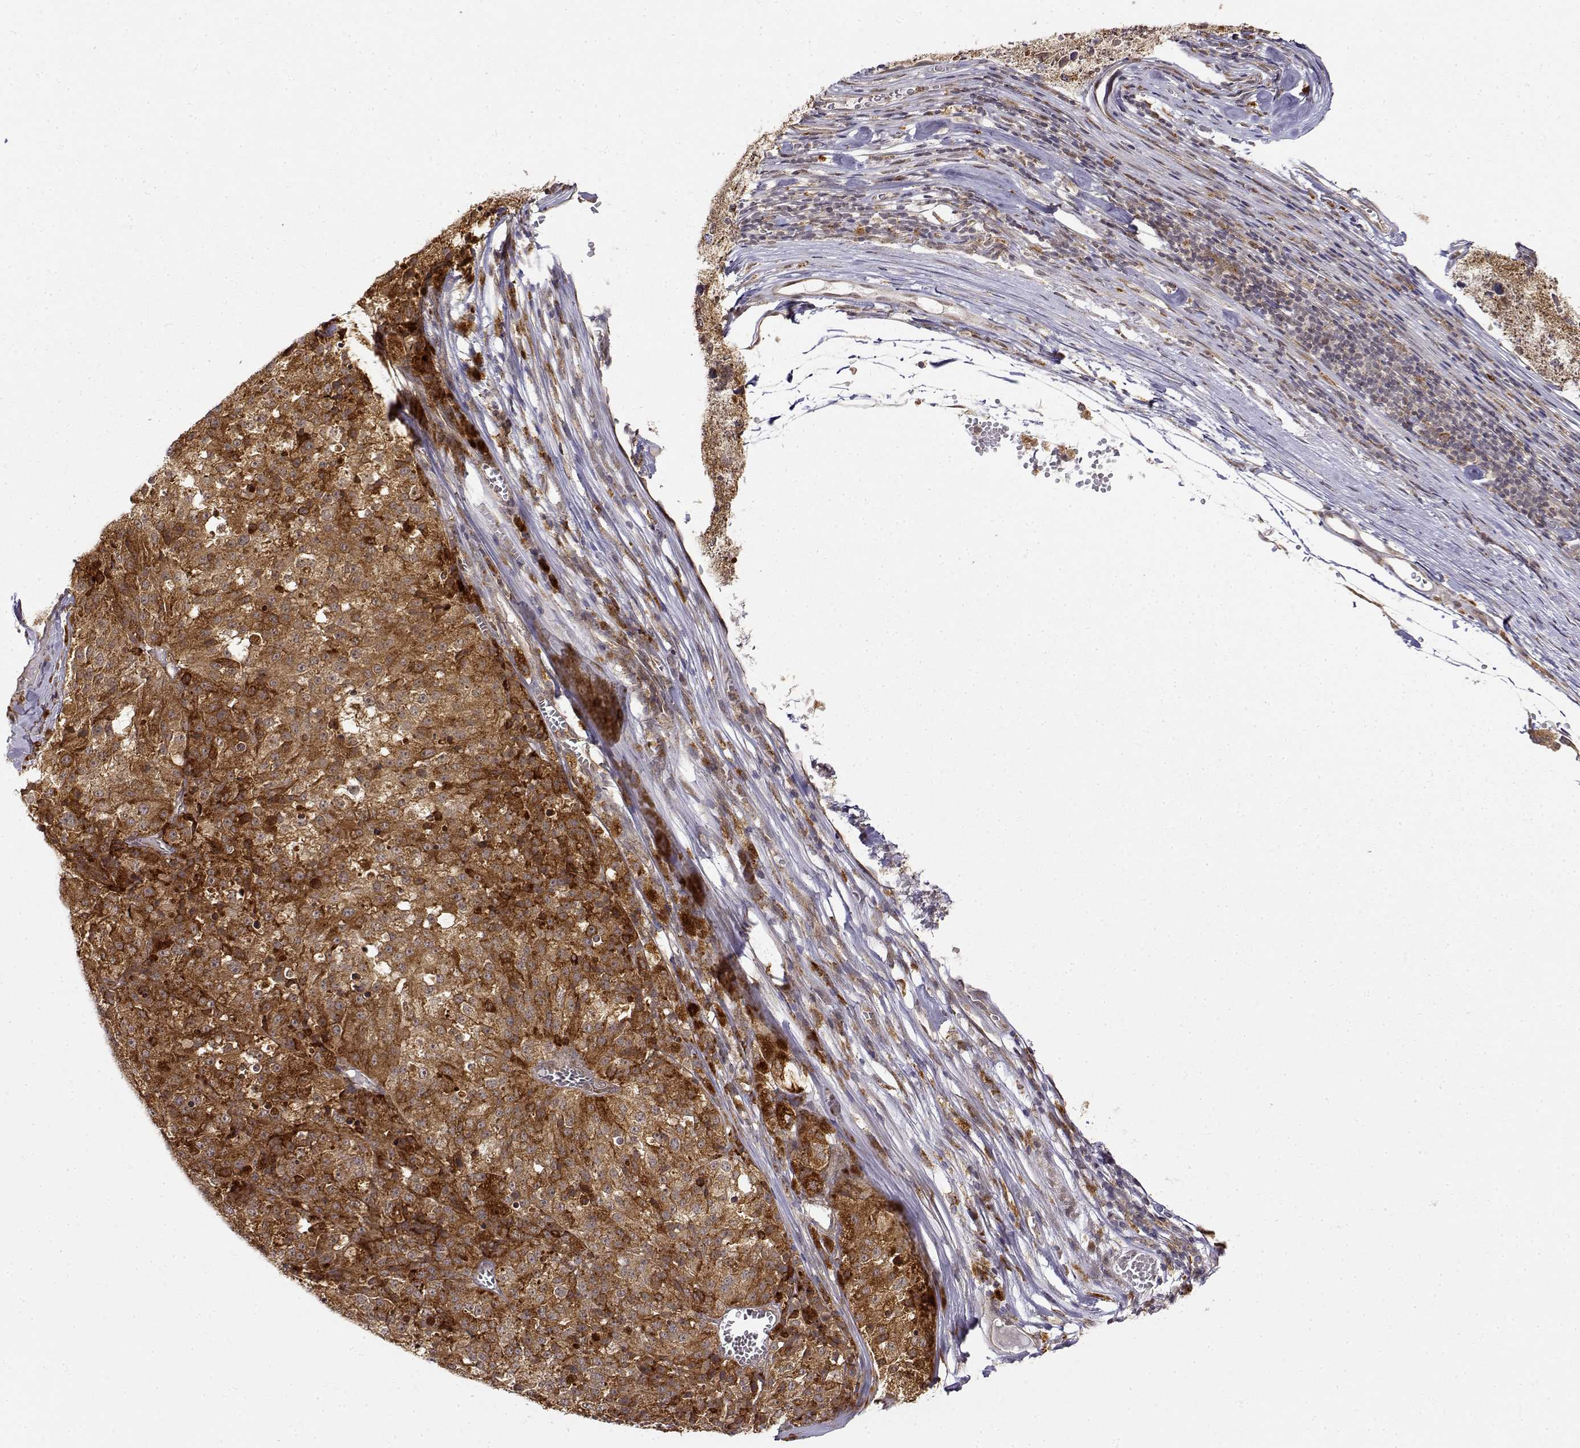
{"staining": {"intensity": "strong", "quantity": ">75%", "location": "cytoplasmic/membranous"}, "tissue": "melanoma", "cell_type": "Tumor cells", "image_type": "cancer", "snomed": [{"axis": "morphology", "description": "Malignant melanoma, Metastatic site"}, {"axis": "topography", "description": "Lymph node"}], "caption": "Tumor cells demonstrate high levels of strong cytoplasmic/membranous positivity in about >75% of cells in human melanoma.", "gene": "RNF13", "patient": {"sex": "female", "age": 64}}